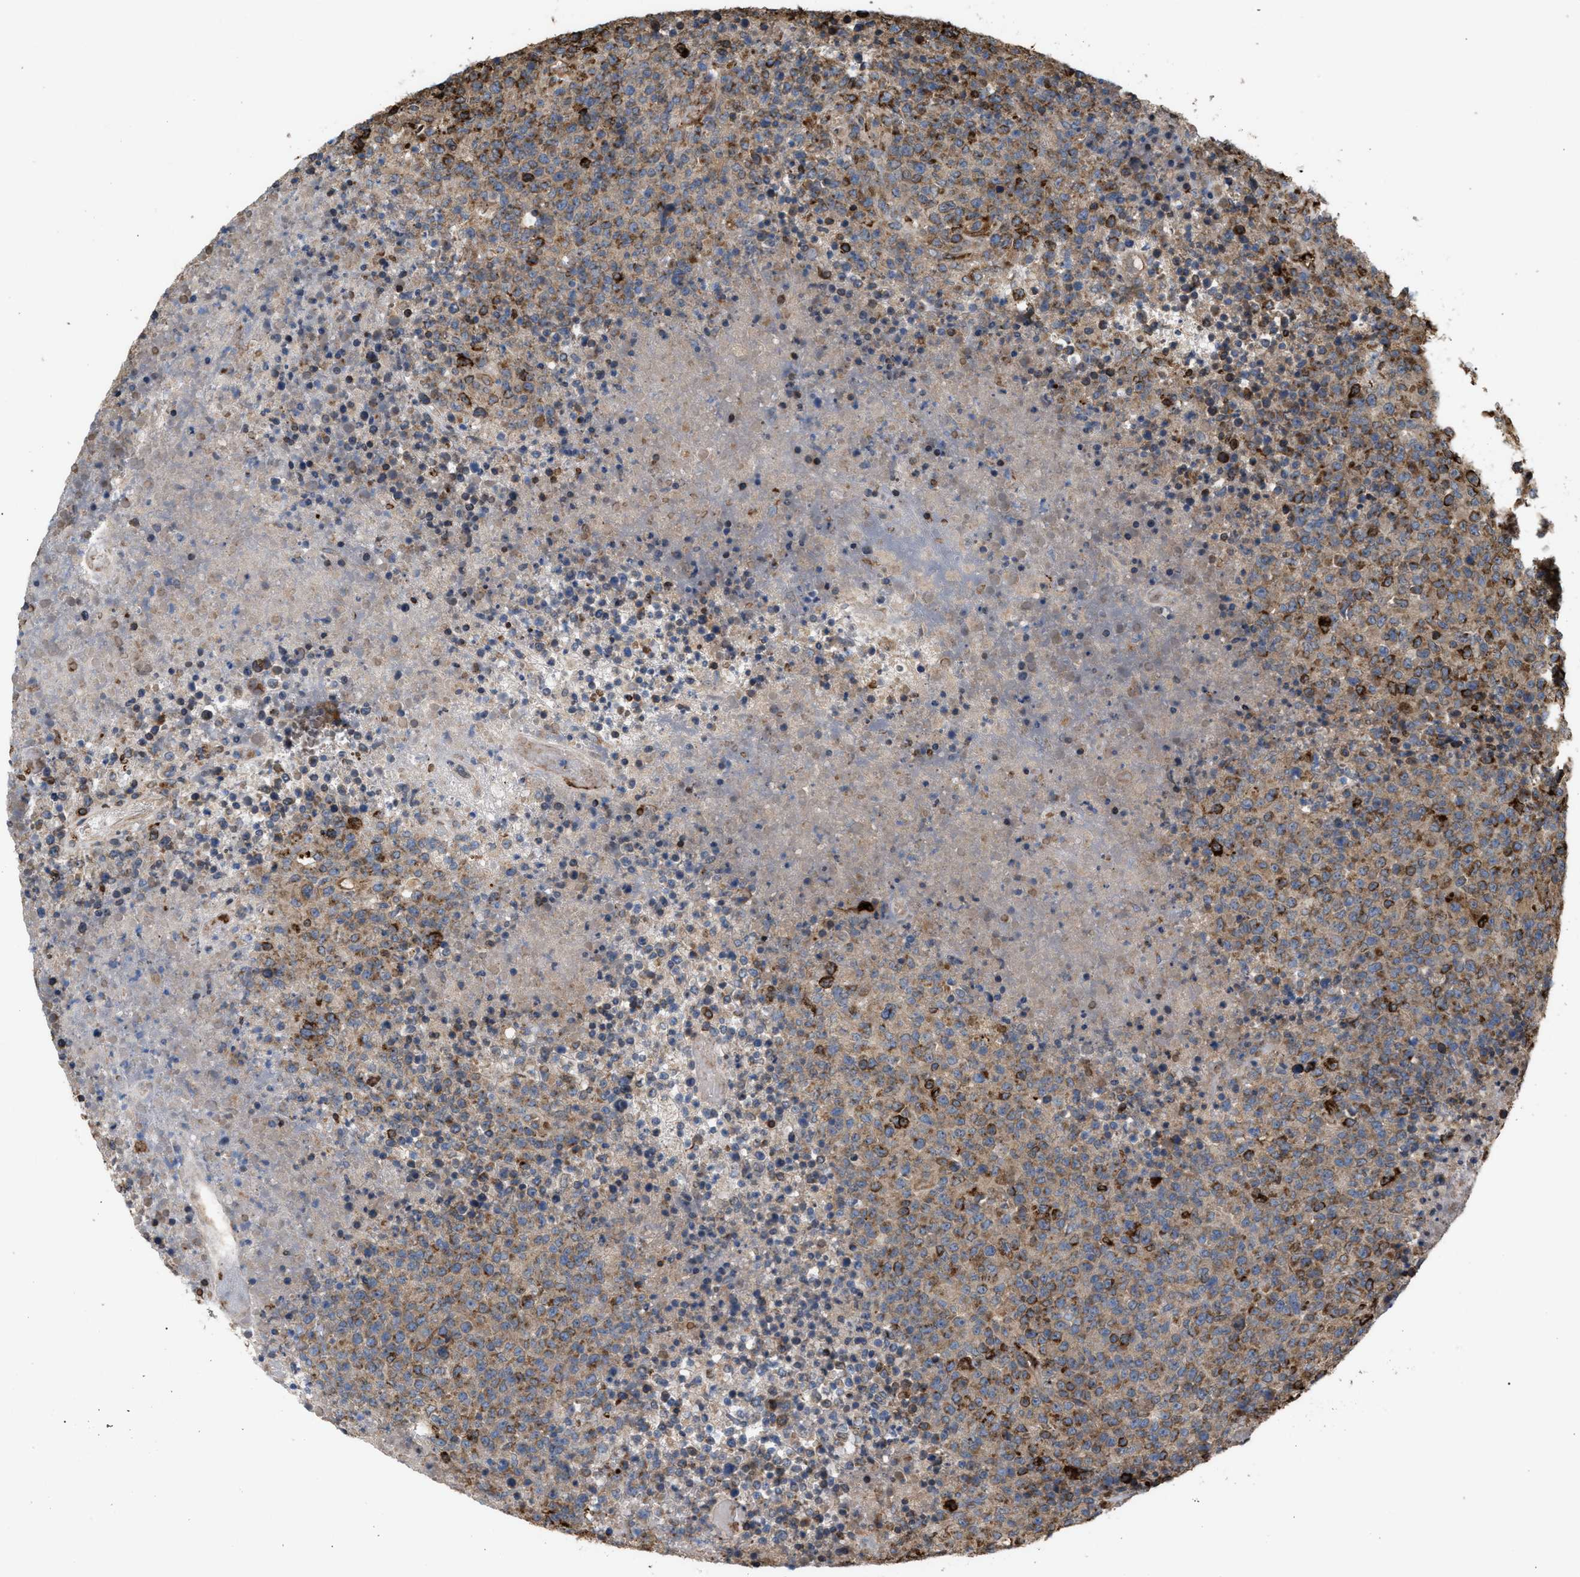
{"staining": {"intensity": "strong", "quantity": "25%-75%", "location": "cytoplasmic/membranous"}, "tissue": "lymphoma", "cell_type": "Tumor cells", "image_type": "cancer", "snomed": [{"axis": "morphology", "description": "Malignant lymphoma, non-Hodgkin's type, High grade"}, {"axis": "topography", "description": "Lymph node"}], "caption": "Protein staining of lymphoma tissue shows strong cytoplasmic/membranous expression in approximately 25%-75% of tumor cells.", "gene": "GCC1", "patient": {"sex": "male", "age": 13}}